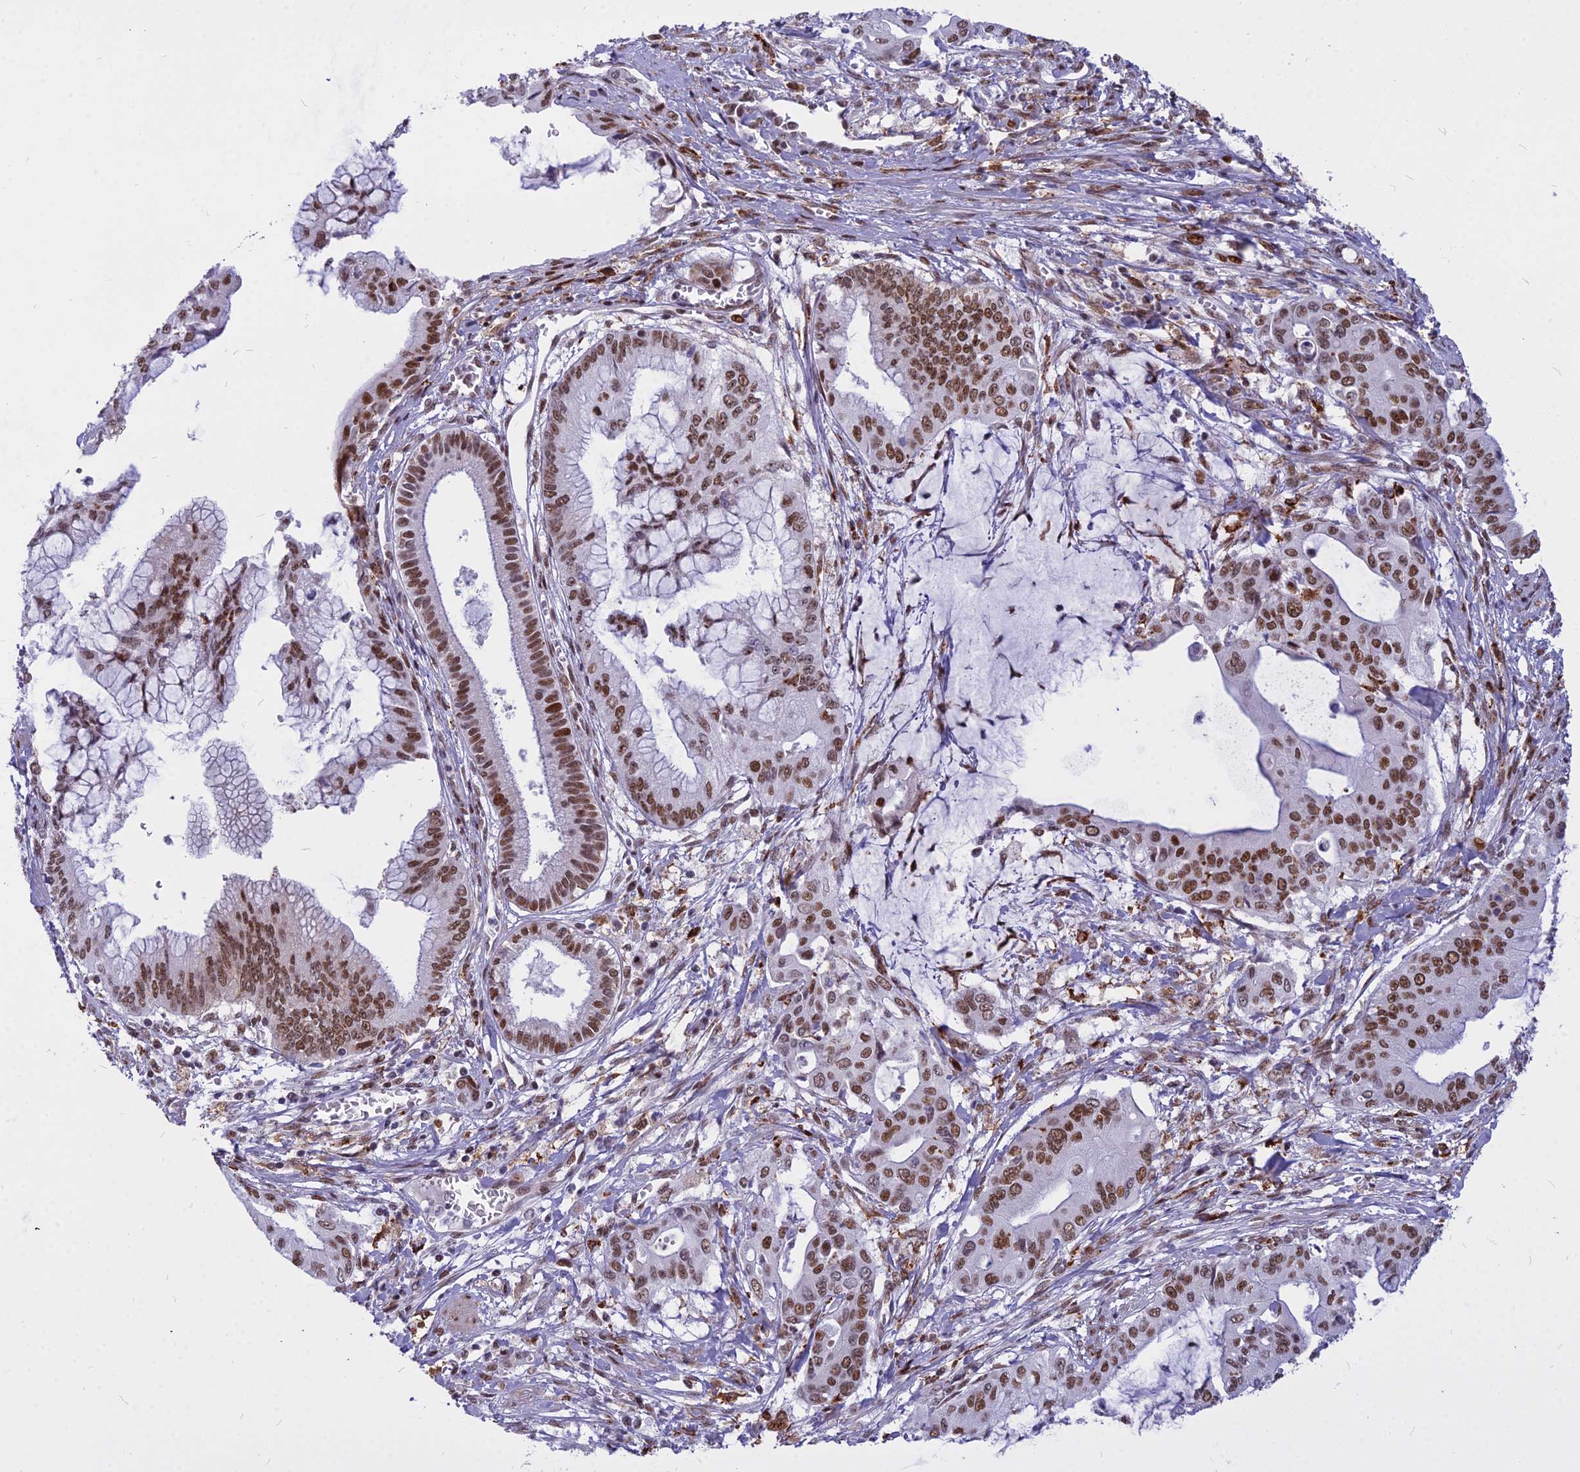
{"staining": {"intensity": "strong", "quantity": ">75%", "location": "nuclear"}, "tissue": "pancreatic cancer", "cell_type": "Tumor cells", "image_type": "cancer", "snomed": [{"axis": "morphology", "description": "Adenocarcinoma, NOS"}, {"axis": "topography", "description": "Pancreas"}], "caption": "There is high levels of strong nuclear positivity in tumor cells of adenocarcinoma (pancreatic), as demonstrated by immunohistochemical staining (brown color).", "gene": "ALG10", "patient": {"sex": "male", "age": 46}}